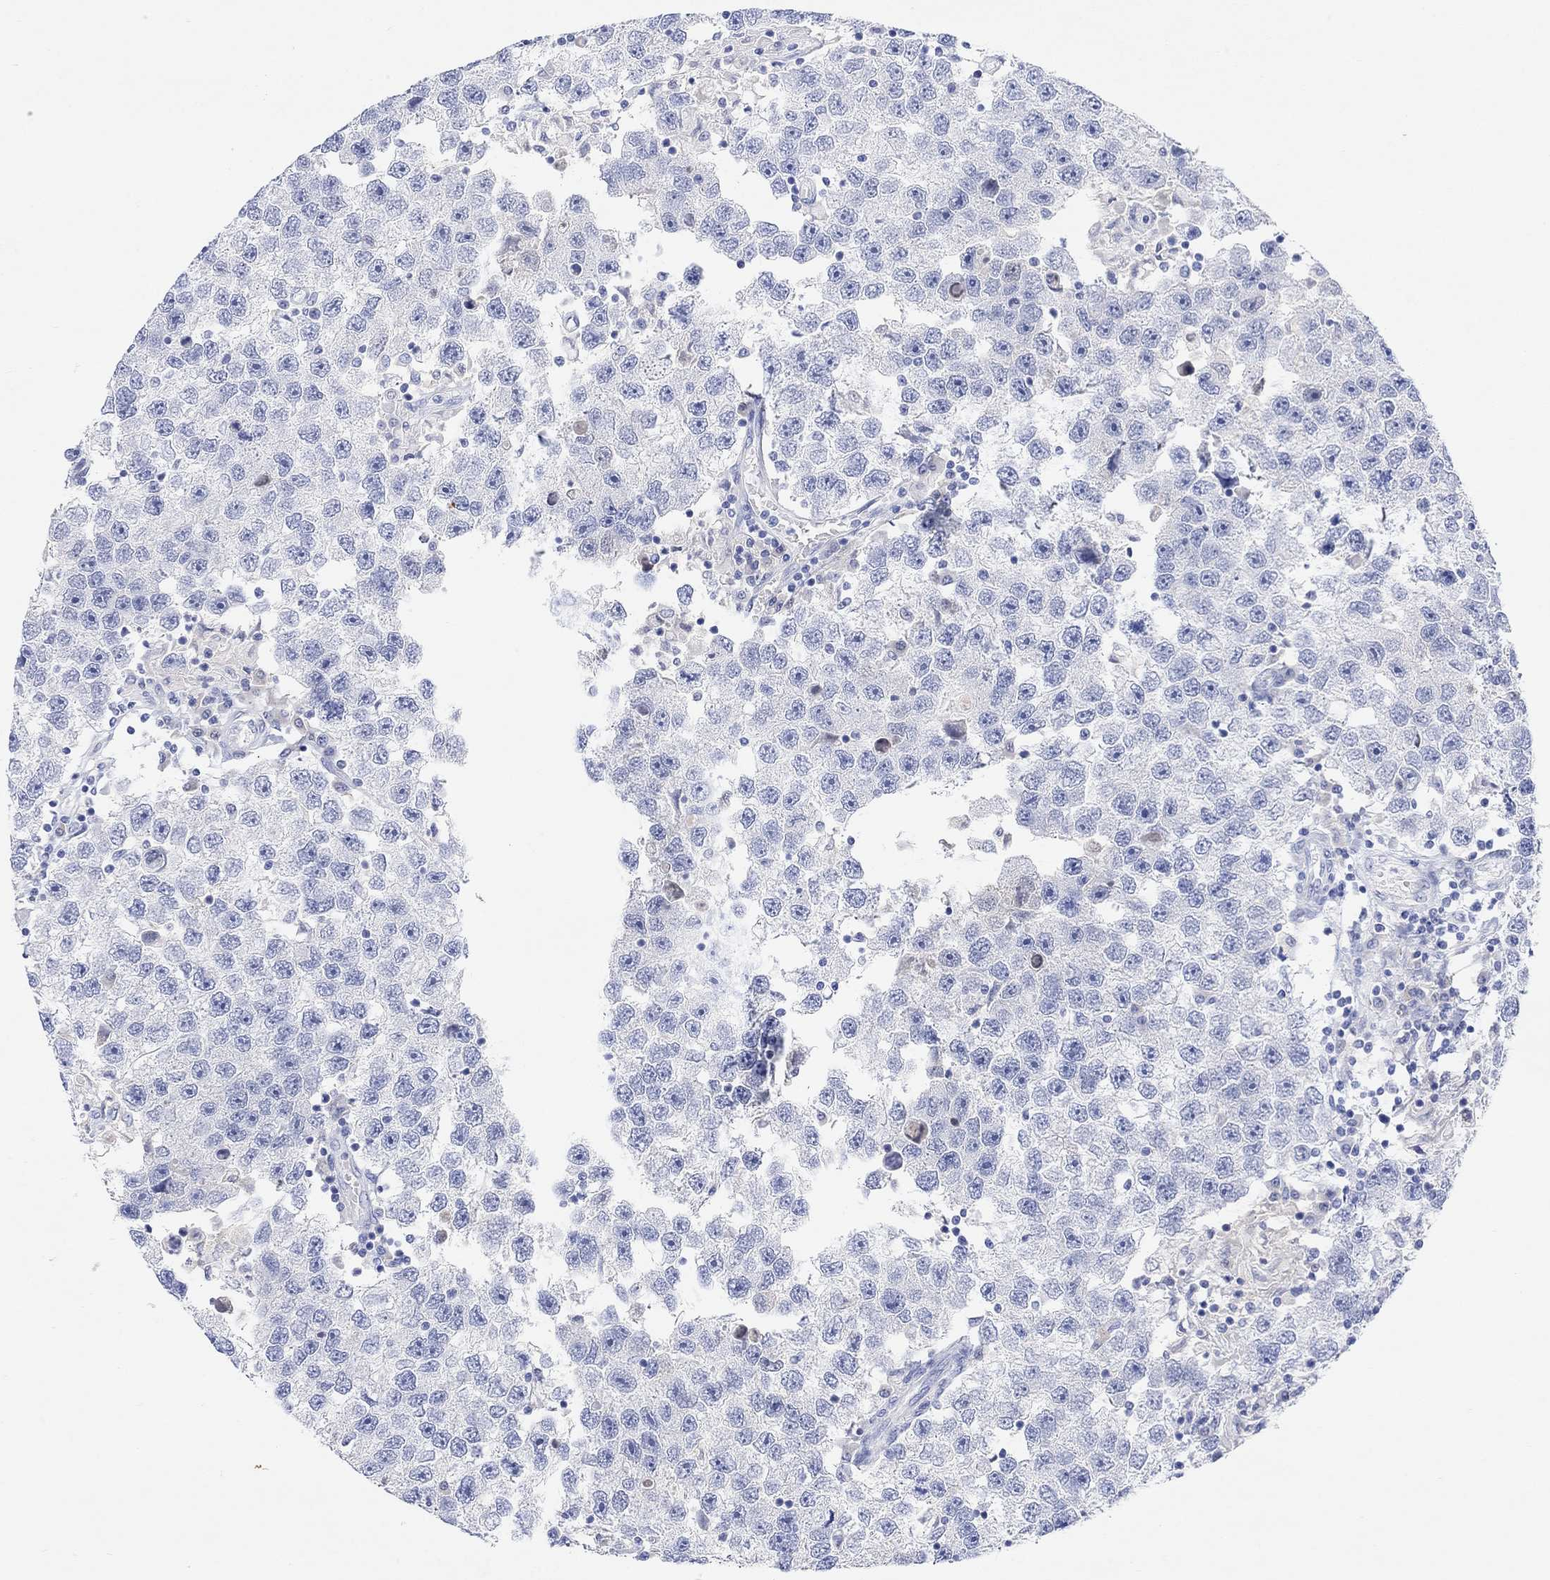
{"staining": {"intensity": "negative", "quantity": "none", "location": "none"}, "tissue": "testis cancer", "cell_type": "Tumor cells", "image_type": "cancer", "snomed": [{"axis": "morphology", "description": "Seminoma, NOS"}, {"axis": "topography", "description": "Testis"}], "caption": "Immunohistochemistry photomicrograph of human testis cancer stained for a protein (brown), which reveals no expression in tumor cells.", "gene": "TYR", "patient": {"sex": "male", "age": 26}}